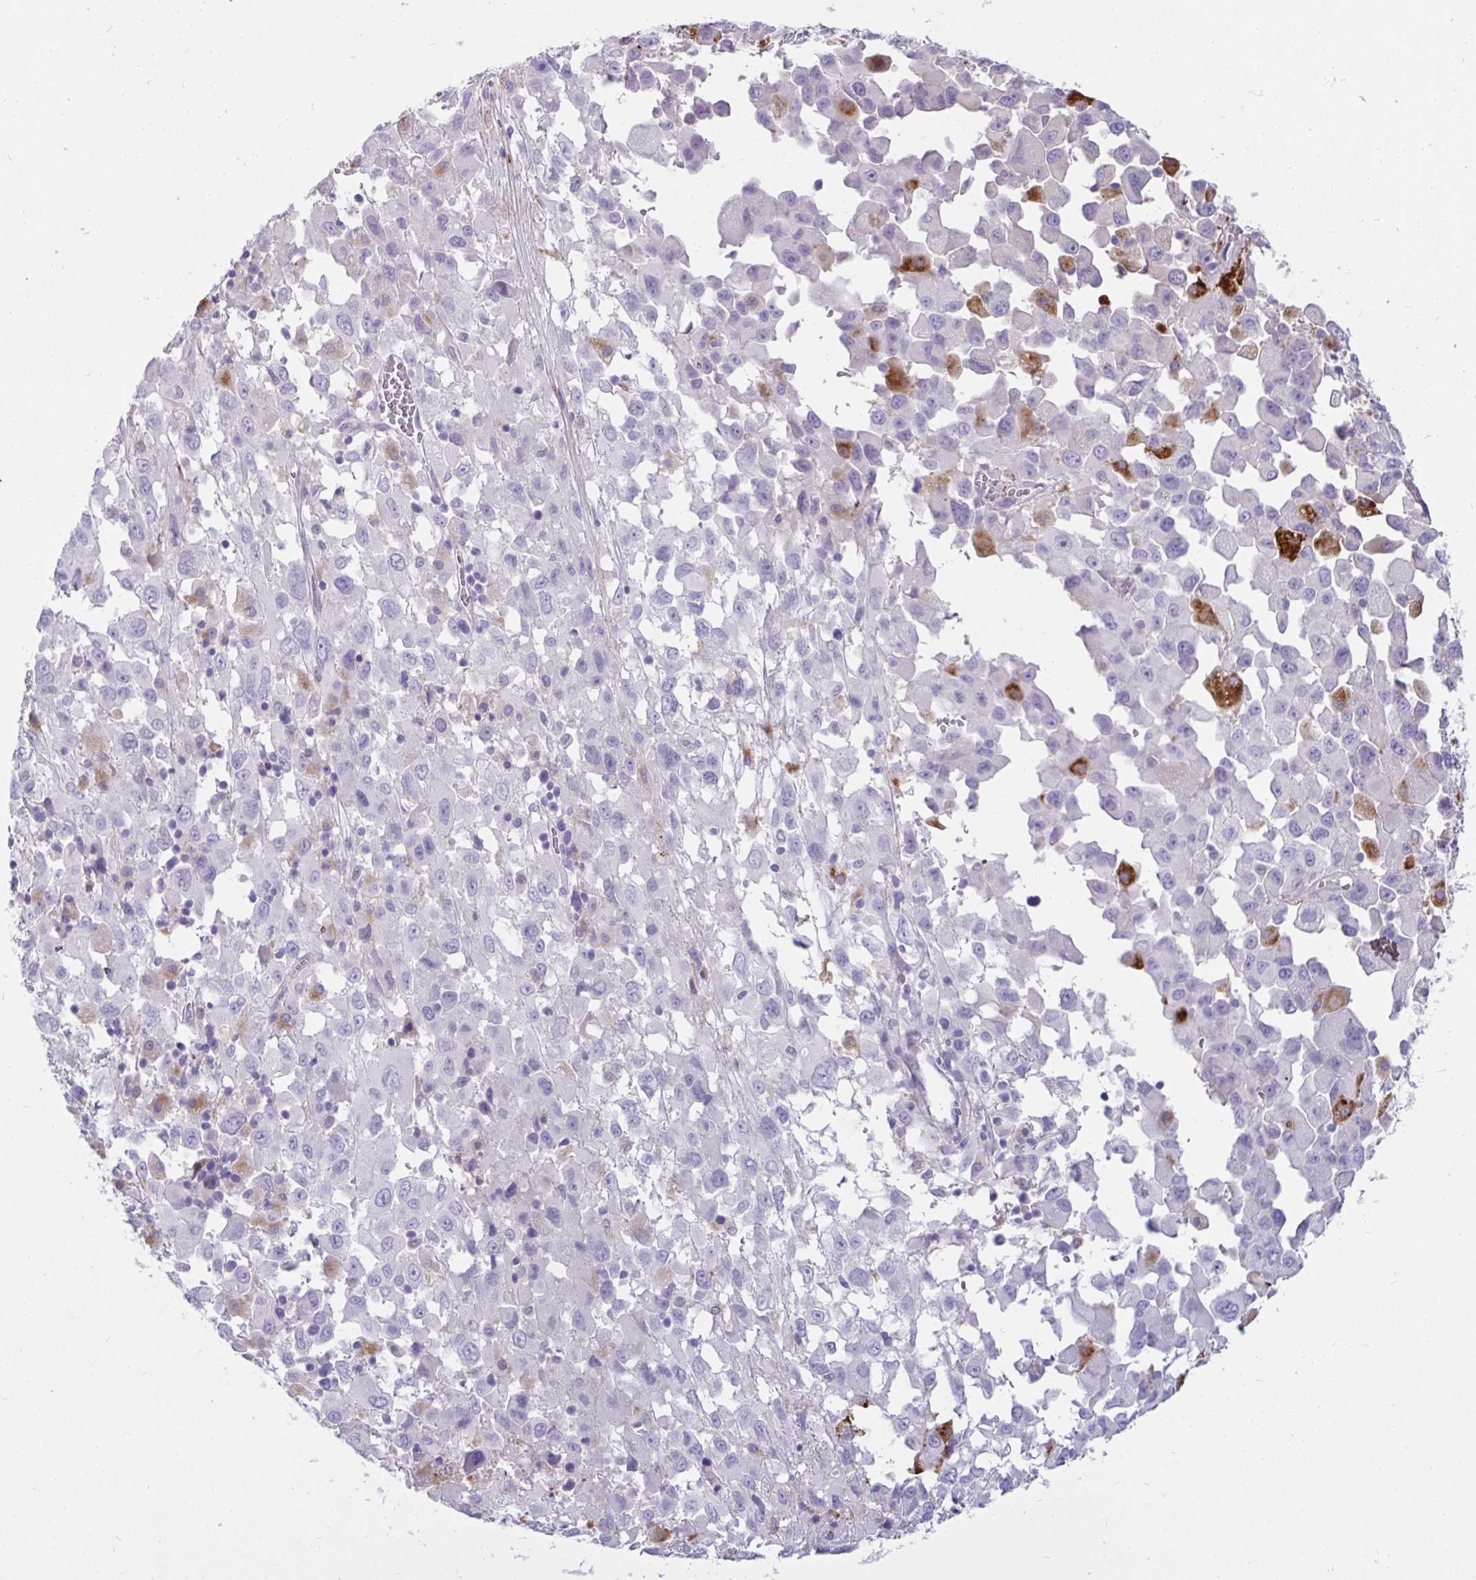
{"staining": {"intensity": "moderate", "quantity": "<25%", "location": "cytoplasmic/membranous"}, "tissue": "melanoma", "cell_type": "Tumor cells", "image_type": "cancer", "snomed": [{"axis": "morphology", "description": "Malignant melanoma, Metastatic site"}, {"axis": "topography", "description": "Soft tissue"}], "caption": "The histopathology image demonstrates immunohistochemical staining of melanoma. There is moderate cytoplasmic/membranous expression is seen in approximately <25% of tumor cells.", "gene": "CTSZ", "patient": {"sex": "male", "age": 50}}